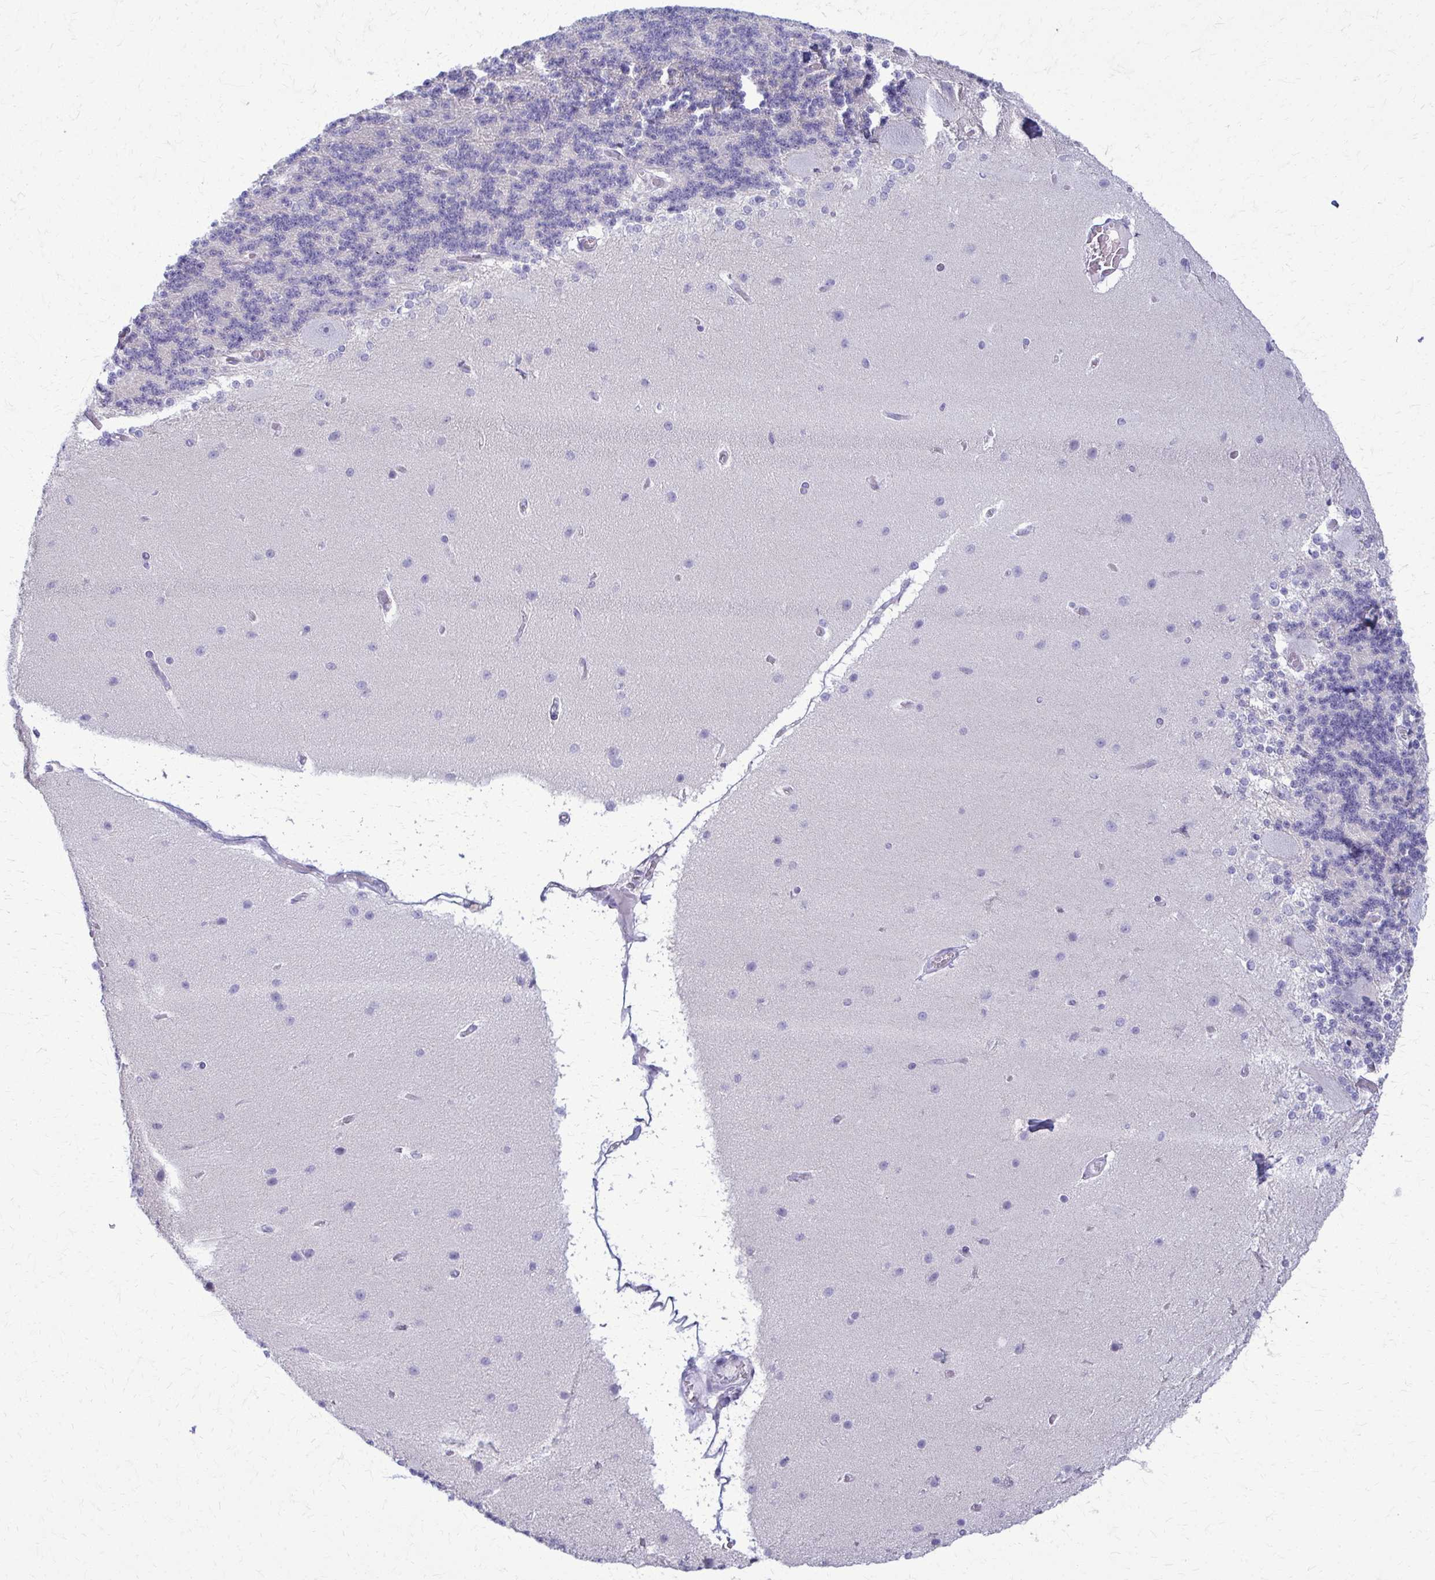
{"staining": {"intensity": "negative", "quantity": "none", "location": "none"}, "tissue": "cerebellum", "cell_type": "Cells in granular layer", "image_type": "normal", "snomed": [{"axis": "morphology", "description": "Normal tissue, NOS"}, {"axis": "topography", "description": "Cerebellum"}], "caption": "IHC of benign cerebellum reveals no staining in cells in granular layer. (DAB (3,3'-diaminobenzidine) immunohistochemistry with hematoxylin counter stain).", "gene": "ACSM2A", "patient": {"sex": "female", "age": 54}}